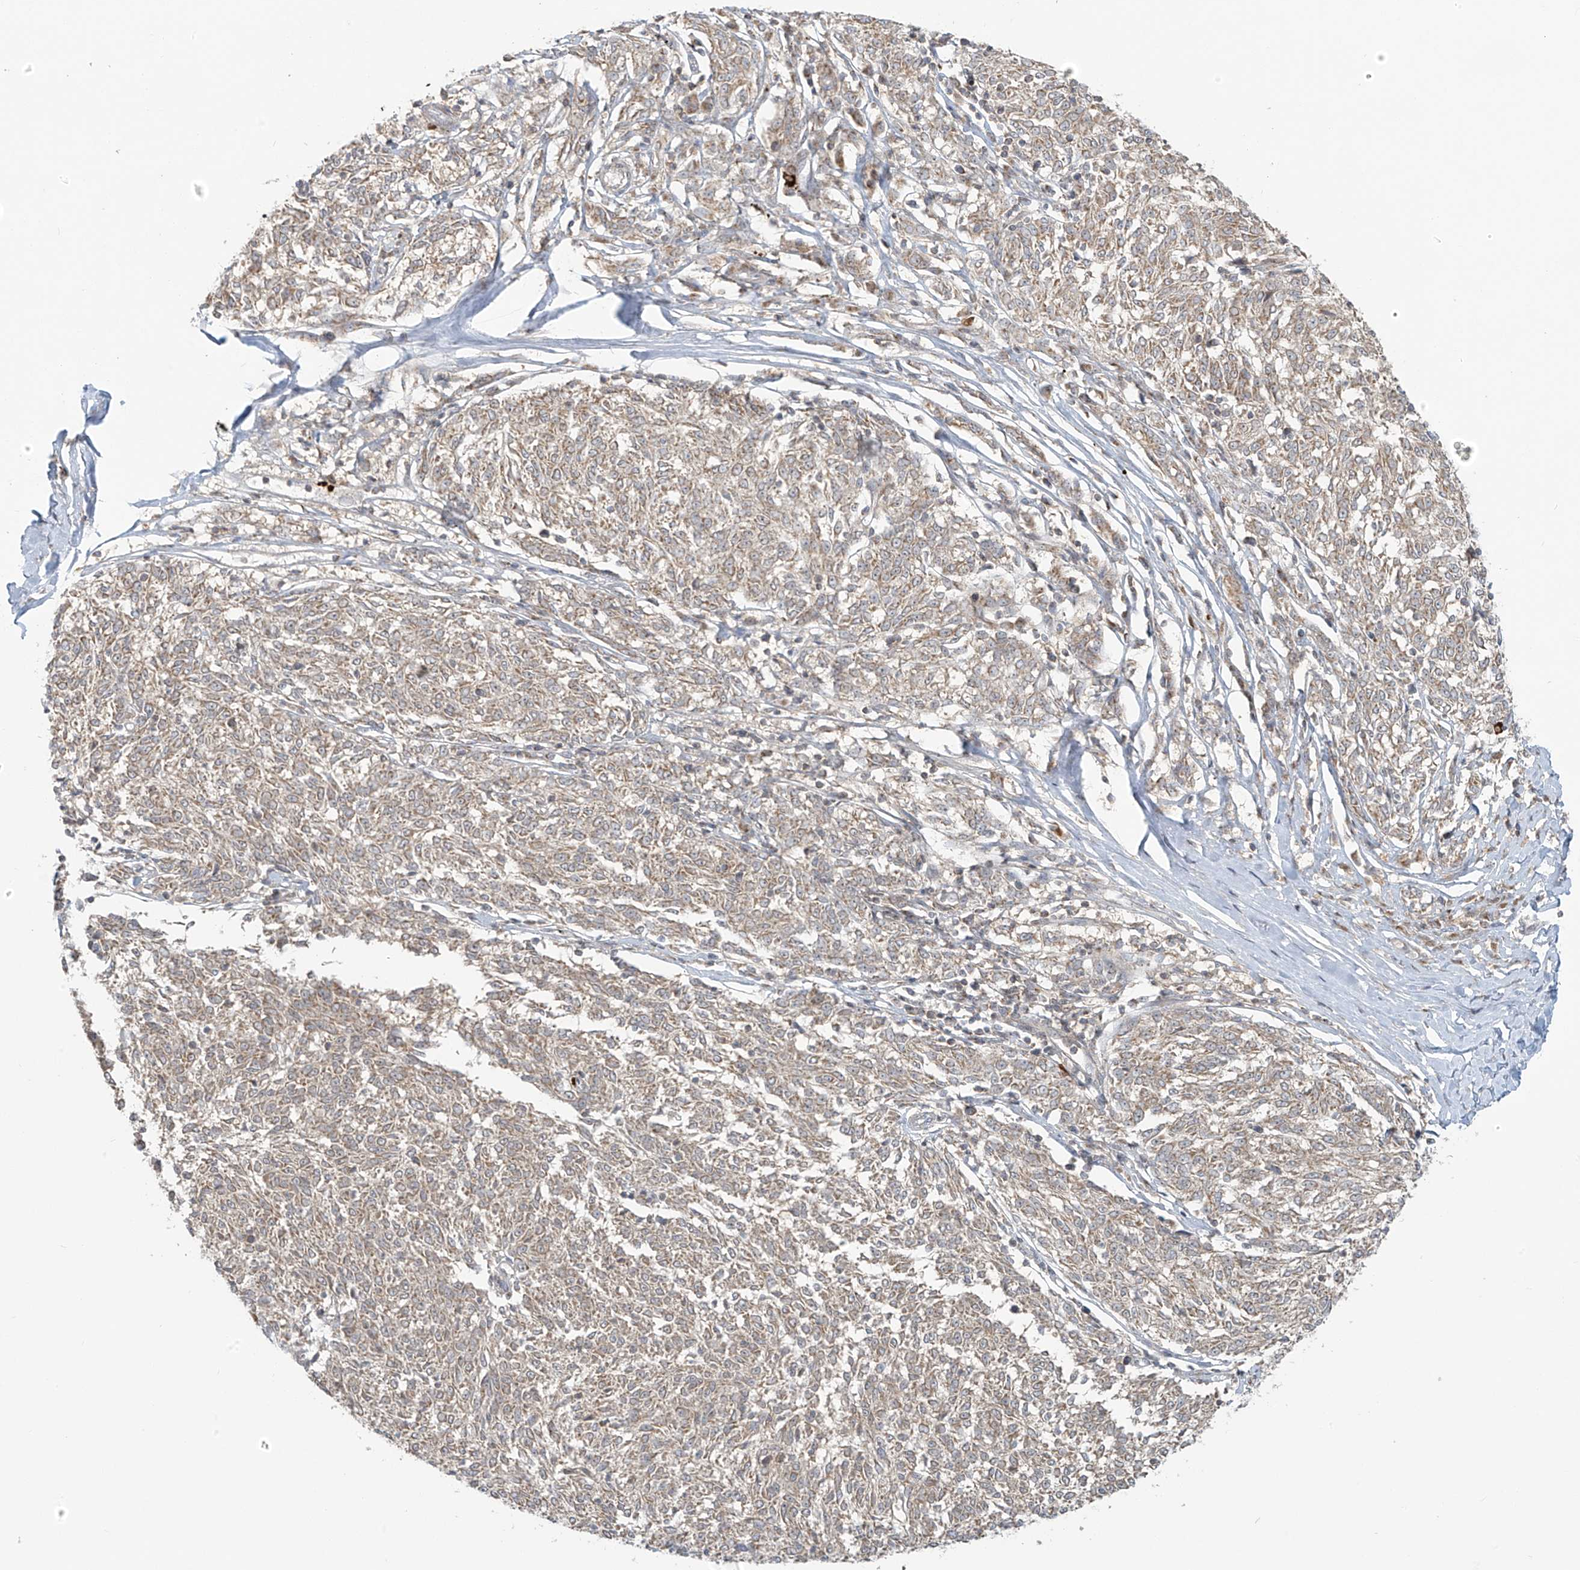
{"staining": {"intensity": "weak", "quantity": ">75%", "location": "cytoplasmic/membranous"}, "tissue": "melanoma", "cell_type": "Tumor cells", "image_type": "cancer", "snomed": [{"axis": "morphology", "description": "Malignant melanoma, NOS"}, {"axis": "topography", "description": "Skin"}], "caption": "About >75% of tumor cells in malignant melanoma reveal weak cytoplasmic/membranous protein staining as visualized by brown immunohistochemical staining.", "gene": "HDDC2", "patient": {"sex": "female", "age": 72}}